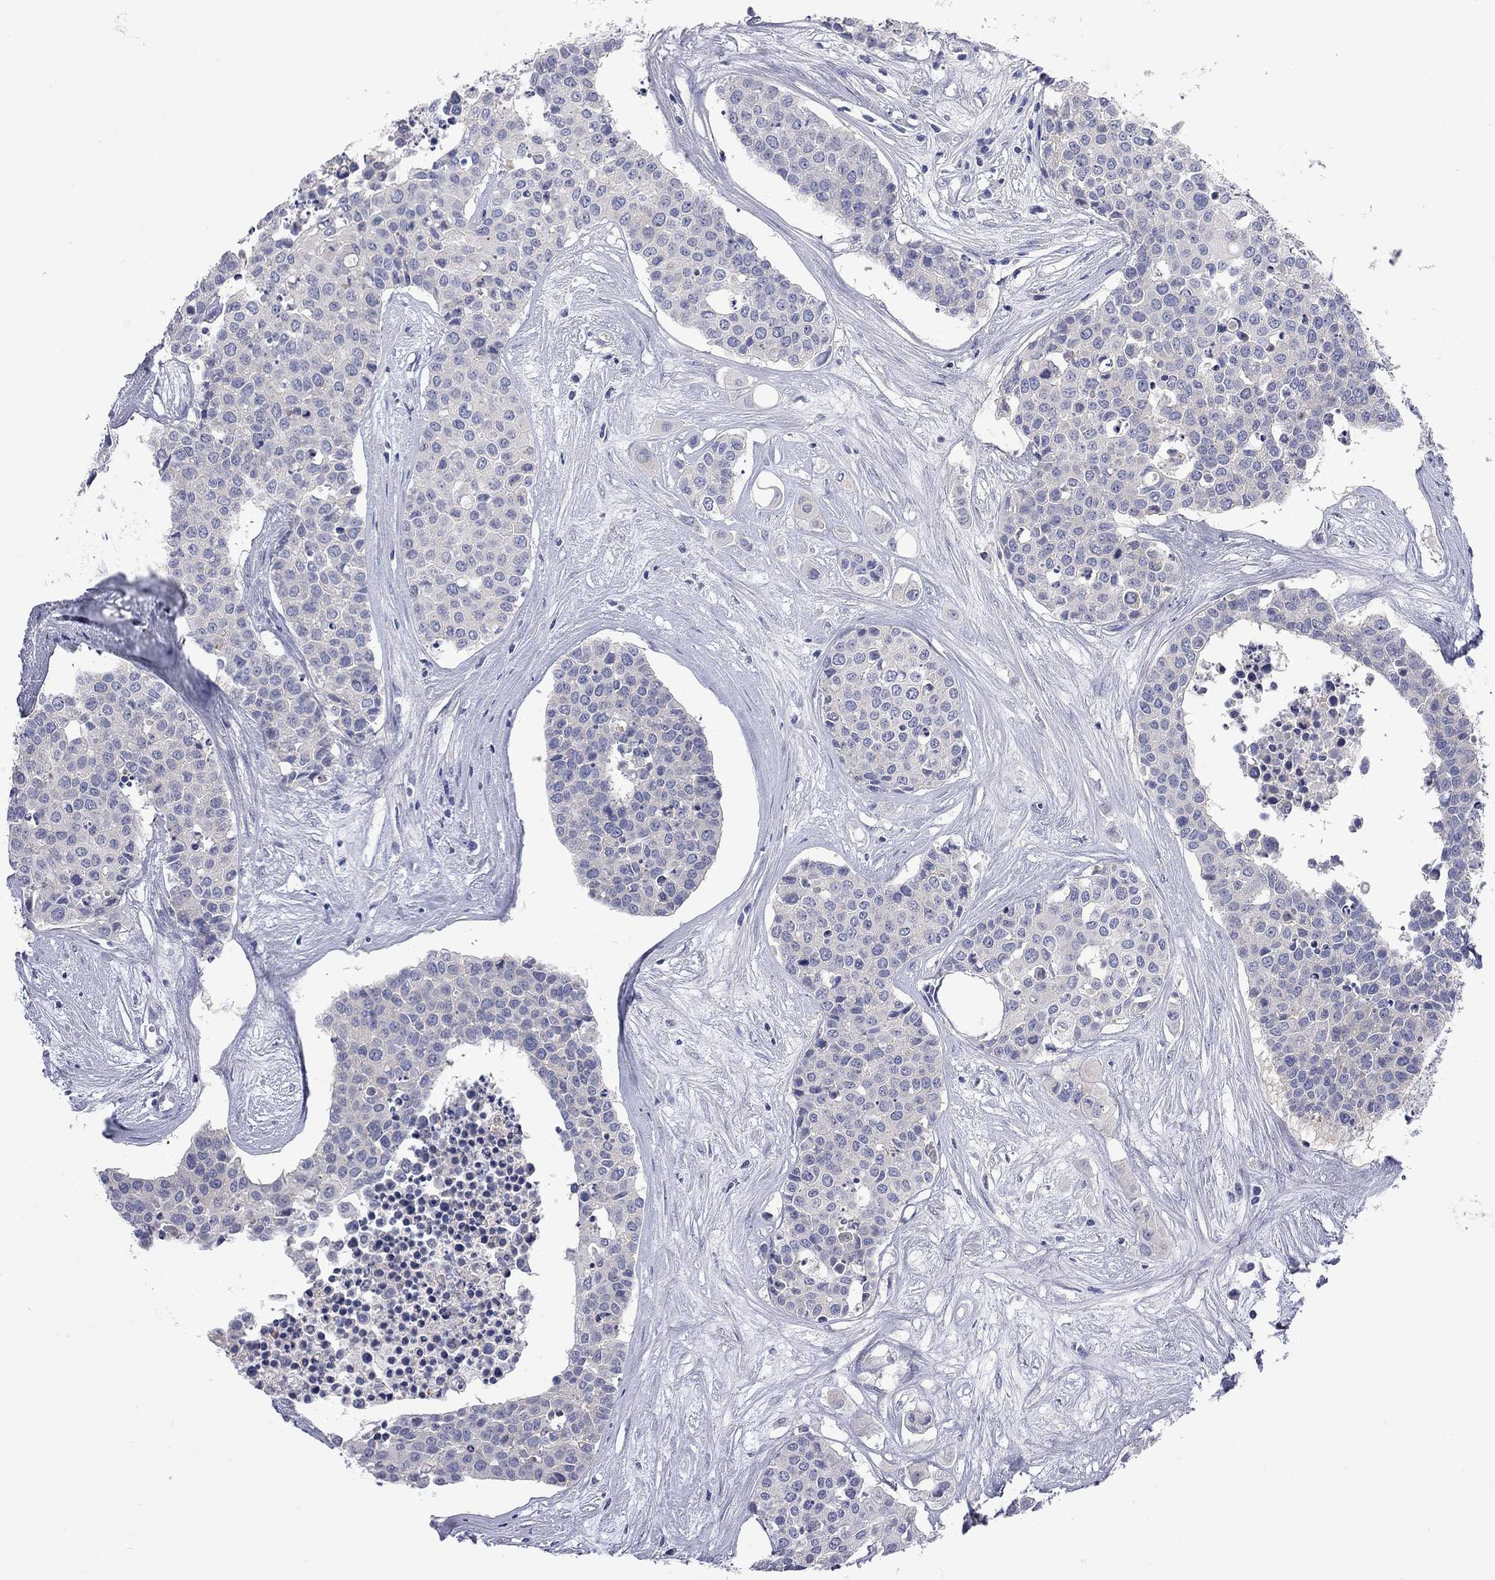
{"staining": {"intensity": "negative", "quantity": "none", "location": "none"}, "tissue": "carcinoid", "cell_type": "Tumor cells", "image_type": "cancer", "snomed": [{"axis": "morphology", "description": "Carcinoid, malignant, NOS"}, {"axis": "topography", "description": "Colon"}], "caption": "The histopathology image reveals no significant positivity in tumor cells of malignant carcinoid.", "gene": "ABCB4", "patient": {"sex": "male", "age": 81}}